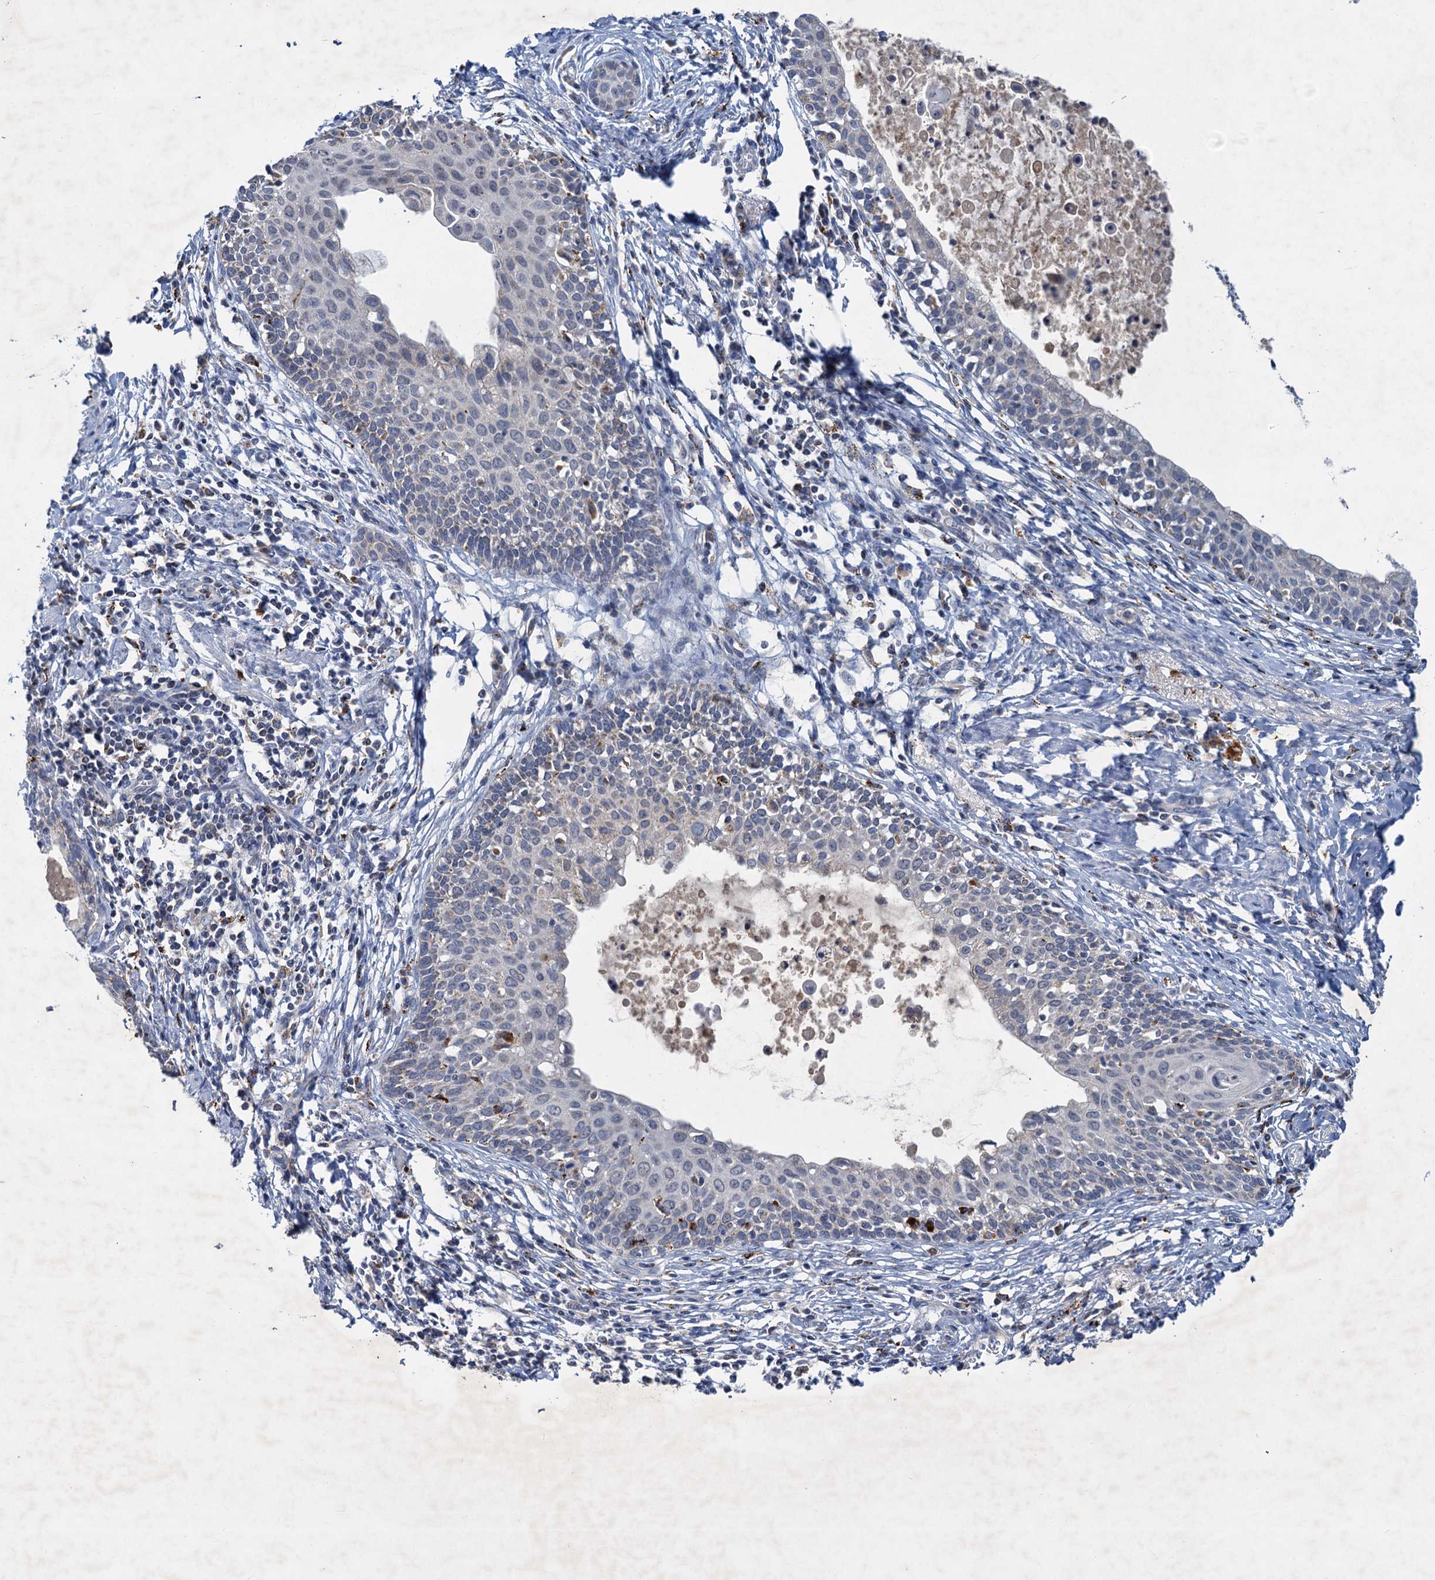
{"staining": {"intensity": "negative", "quantity": "none", "location": "none"}, "tissue": "cervical cancer", "cell_type": "Tumor cells", "image_type": "cancer", "snomed": [{"axis": "morphology", "description": "Squamous cell carcinoma, NOS"}, {"axis": "topography", "description": "Cervix"}], "caption": "Cervical cancer (squamous cell carcinoma) was stained to show a protein in brown. There is no significant expression in tumor cells. The staining was performed using DAB (3,3'-diaminobenzidine) to visualize the protein expression in brown, while the nuclei were stained in blue with hematoxylin (Magnification: 20x).", "gene": "ANKS3", "patient": {"sex": "female", "age": 52}}